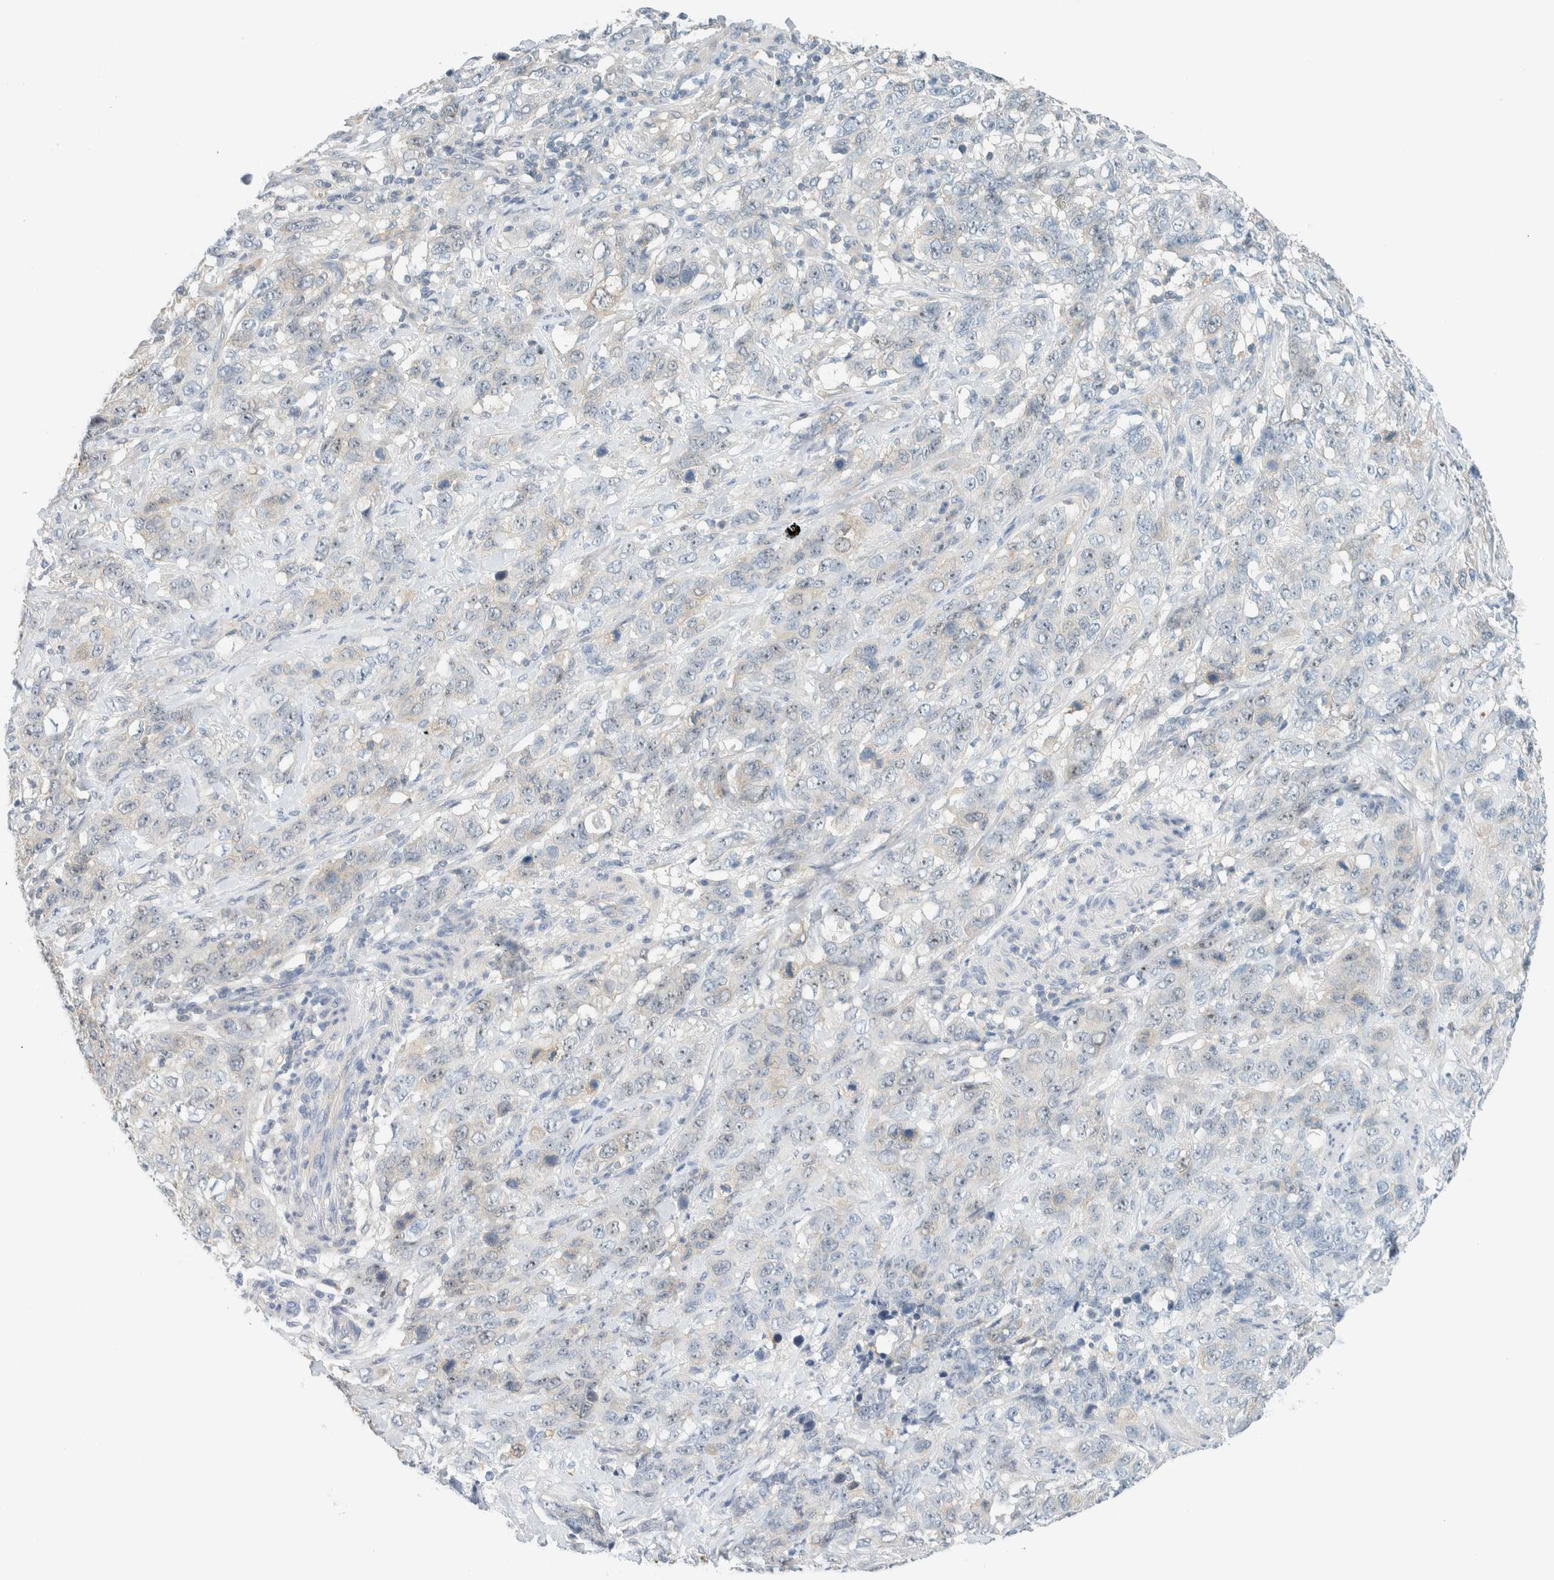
{"staining": {"intensity": "weak", "quantity": "25%-75%", "location": "nuclear"}, "tissue": "stomach cancer", "cell_type": "Tumor cells", "image_type": "cancer", "snomed": [{"axis": "morphology", "description": "Adenocarcinoma, NOS"}, {"axis": "topography", "description": "Stomach"}], "caption": "Stomach cancer stained for a protein shows weak nuclear positivity in tumor cells. The staining is performed using DAB brown chromogen to label protein expression. The nuclei are counter-stained blue using hematoxylin.", "gene": "NDE1", "patient": {"sex": "male", "age": 48}}